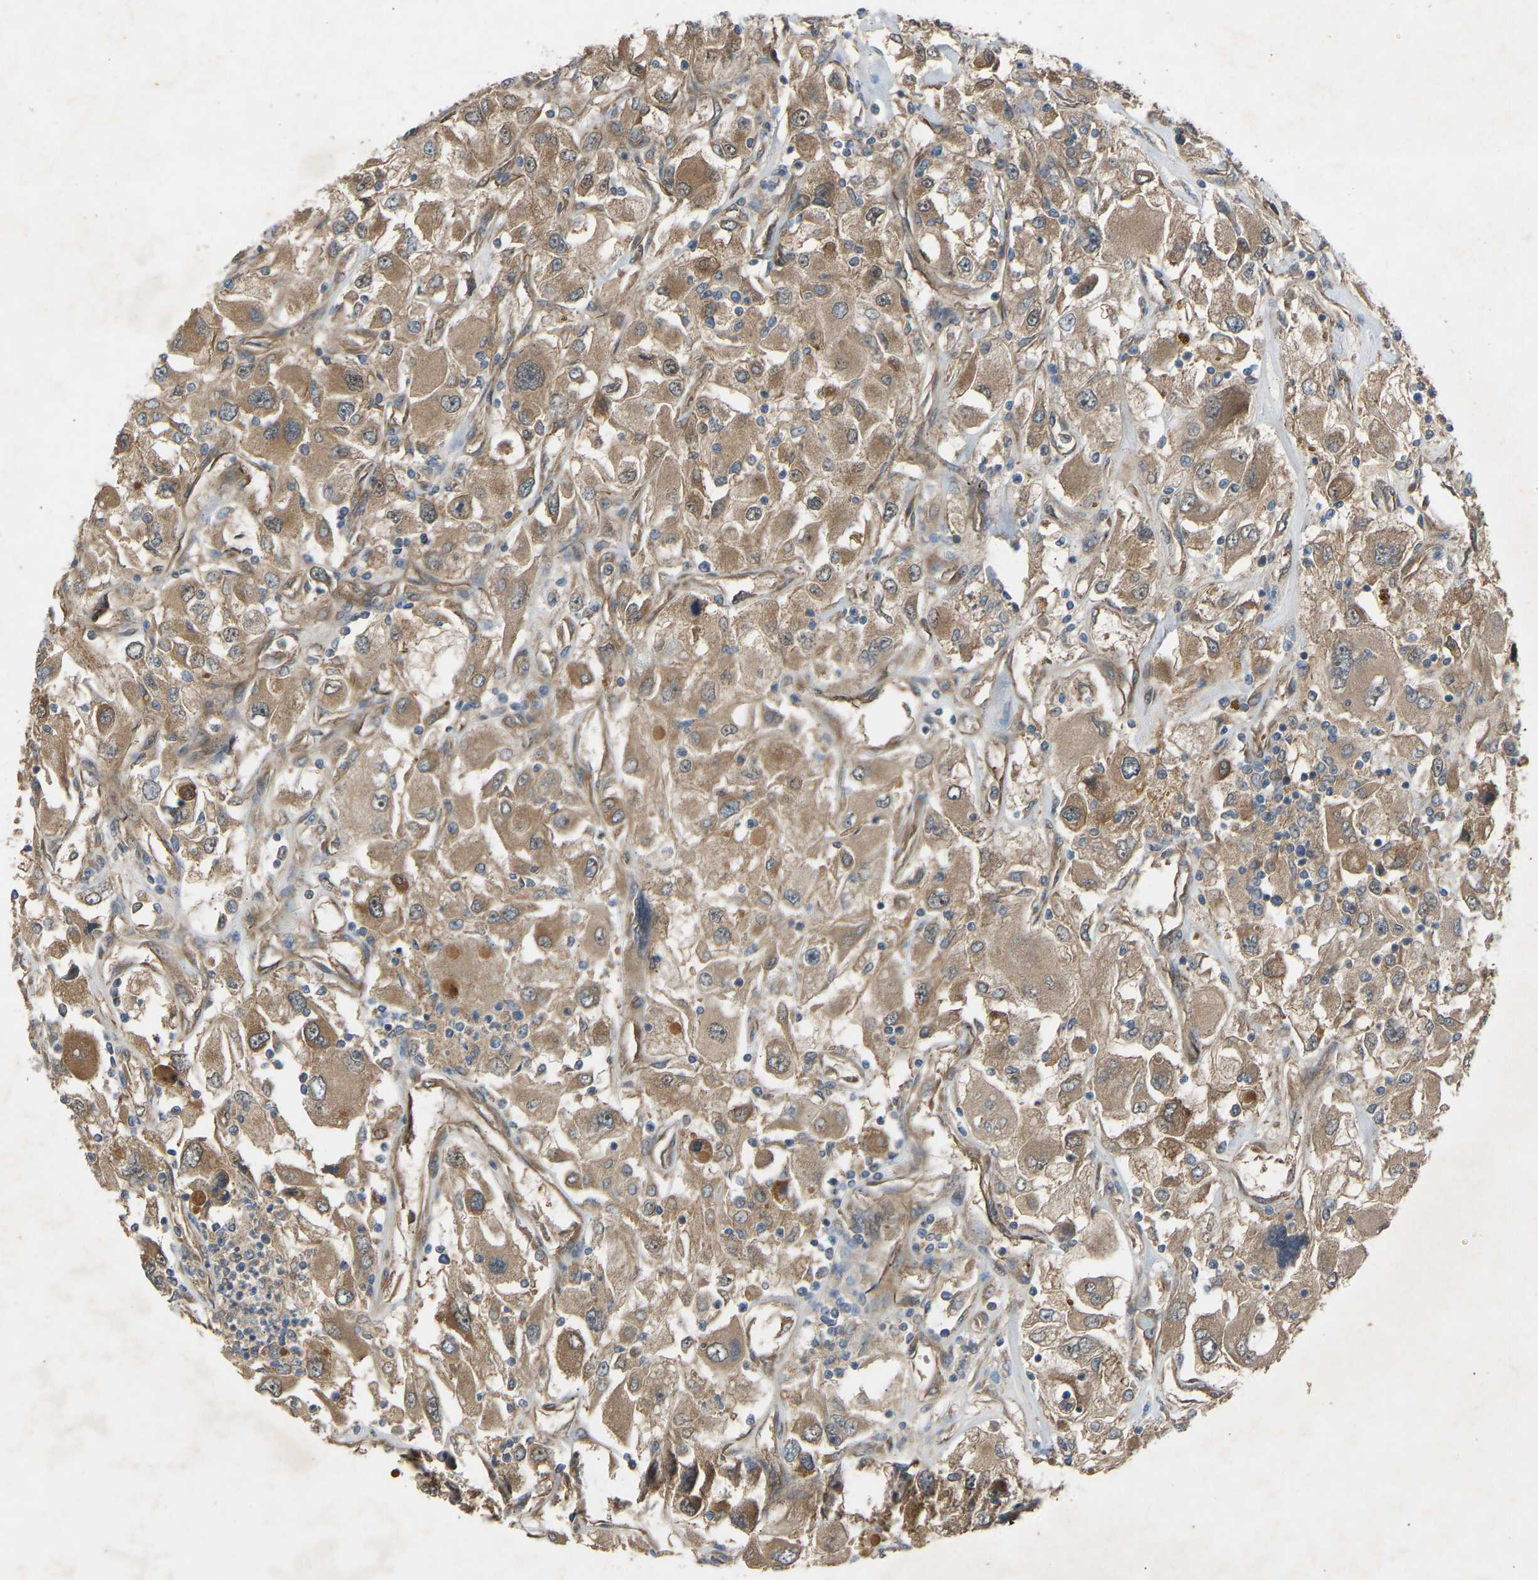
{"staining": {"intensity": "moderate", "quantity": ">75%", "location": "cytoplasmic/membranous"}, "tissue": "renal cancer", "cell_type": "Tumor cells", "image_type": "cancer", "snomed": [{"axis": "morphology", "description": "Adenocarcinoma, NOS"}, {"axis": "topography", "description": "Kidney"}], "caption": "Adenocarcinoma (renal) stained with a protein marker exhibits moderate staining in tumor cells.", "gene": "GAS2L1", "patient": {"sex": "female", "age": 52}}